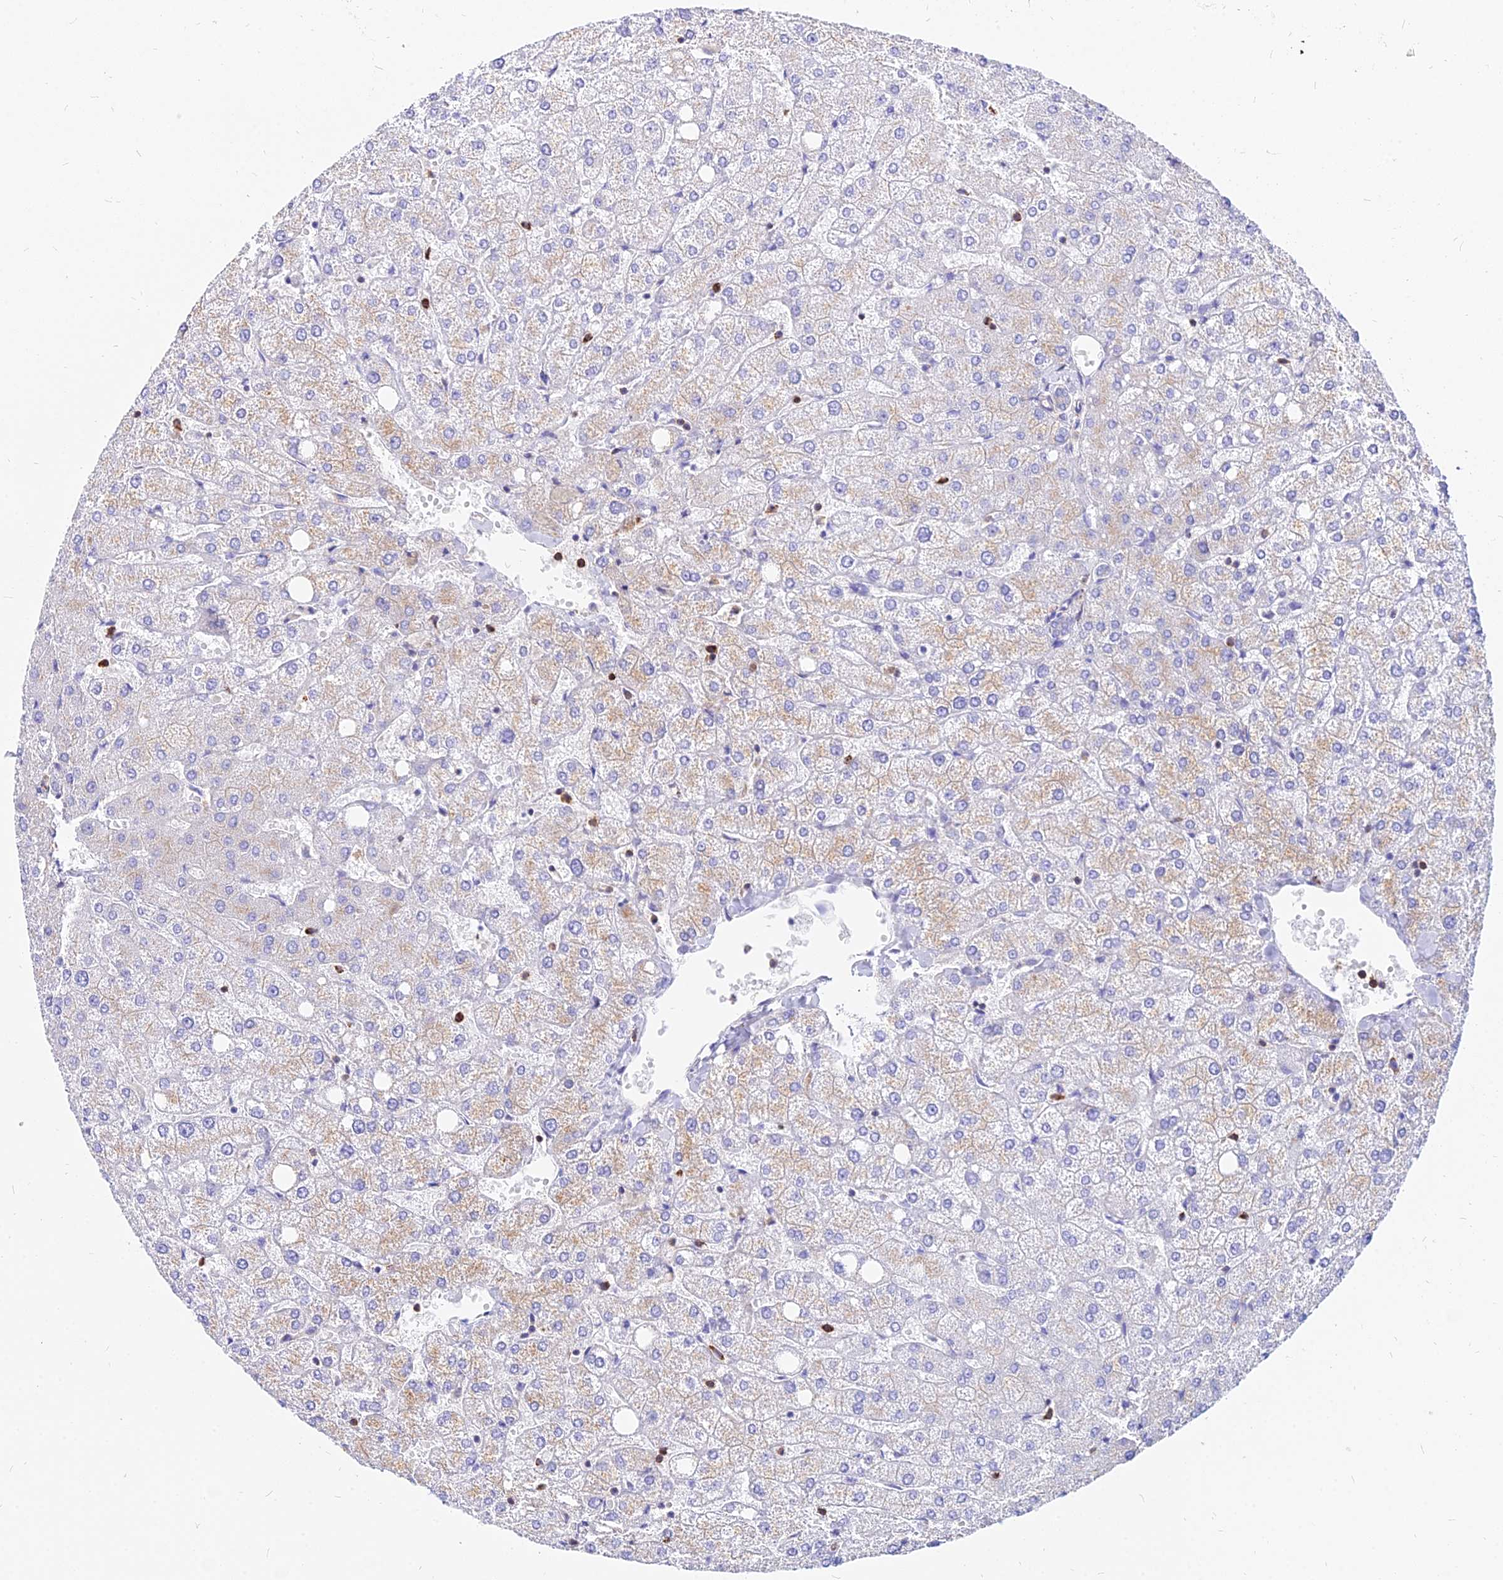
{"staining": {"intensity": "negative", "quantity": "none", "location": "none"}, "tissue": "liver", "cell_type": "Cholangiocytes", "image_type": "normal", "snomed": [{"axis": "morphology", "description": "Normal tissue, NOS"}, {"axis": "topography", "description": "Liver"}], "caption": "Micrograph shows no protein expression in cholangiocytes of unremarkable liver. (Immunohistochemistry (ihc), brightfield microscopy, high magnification).", "gene": "AGTRAP", "patient": {"sex": "female", "age": 54}}